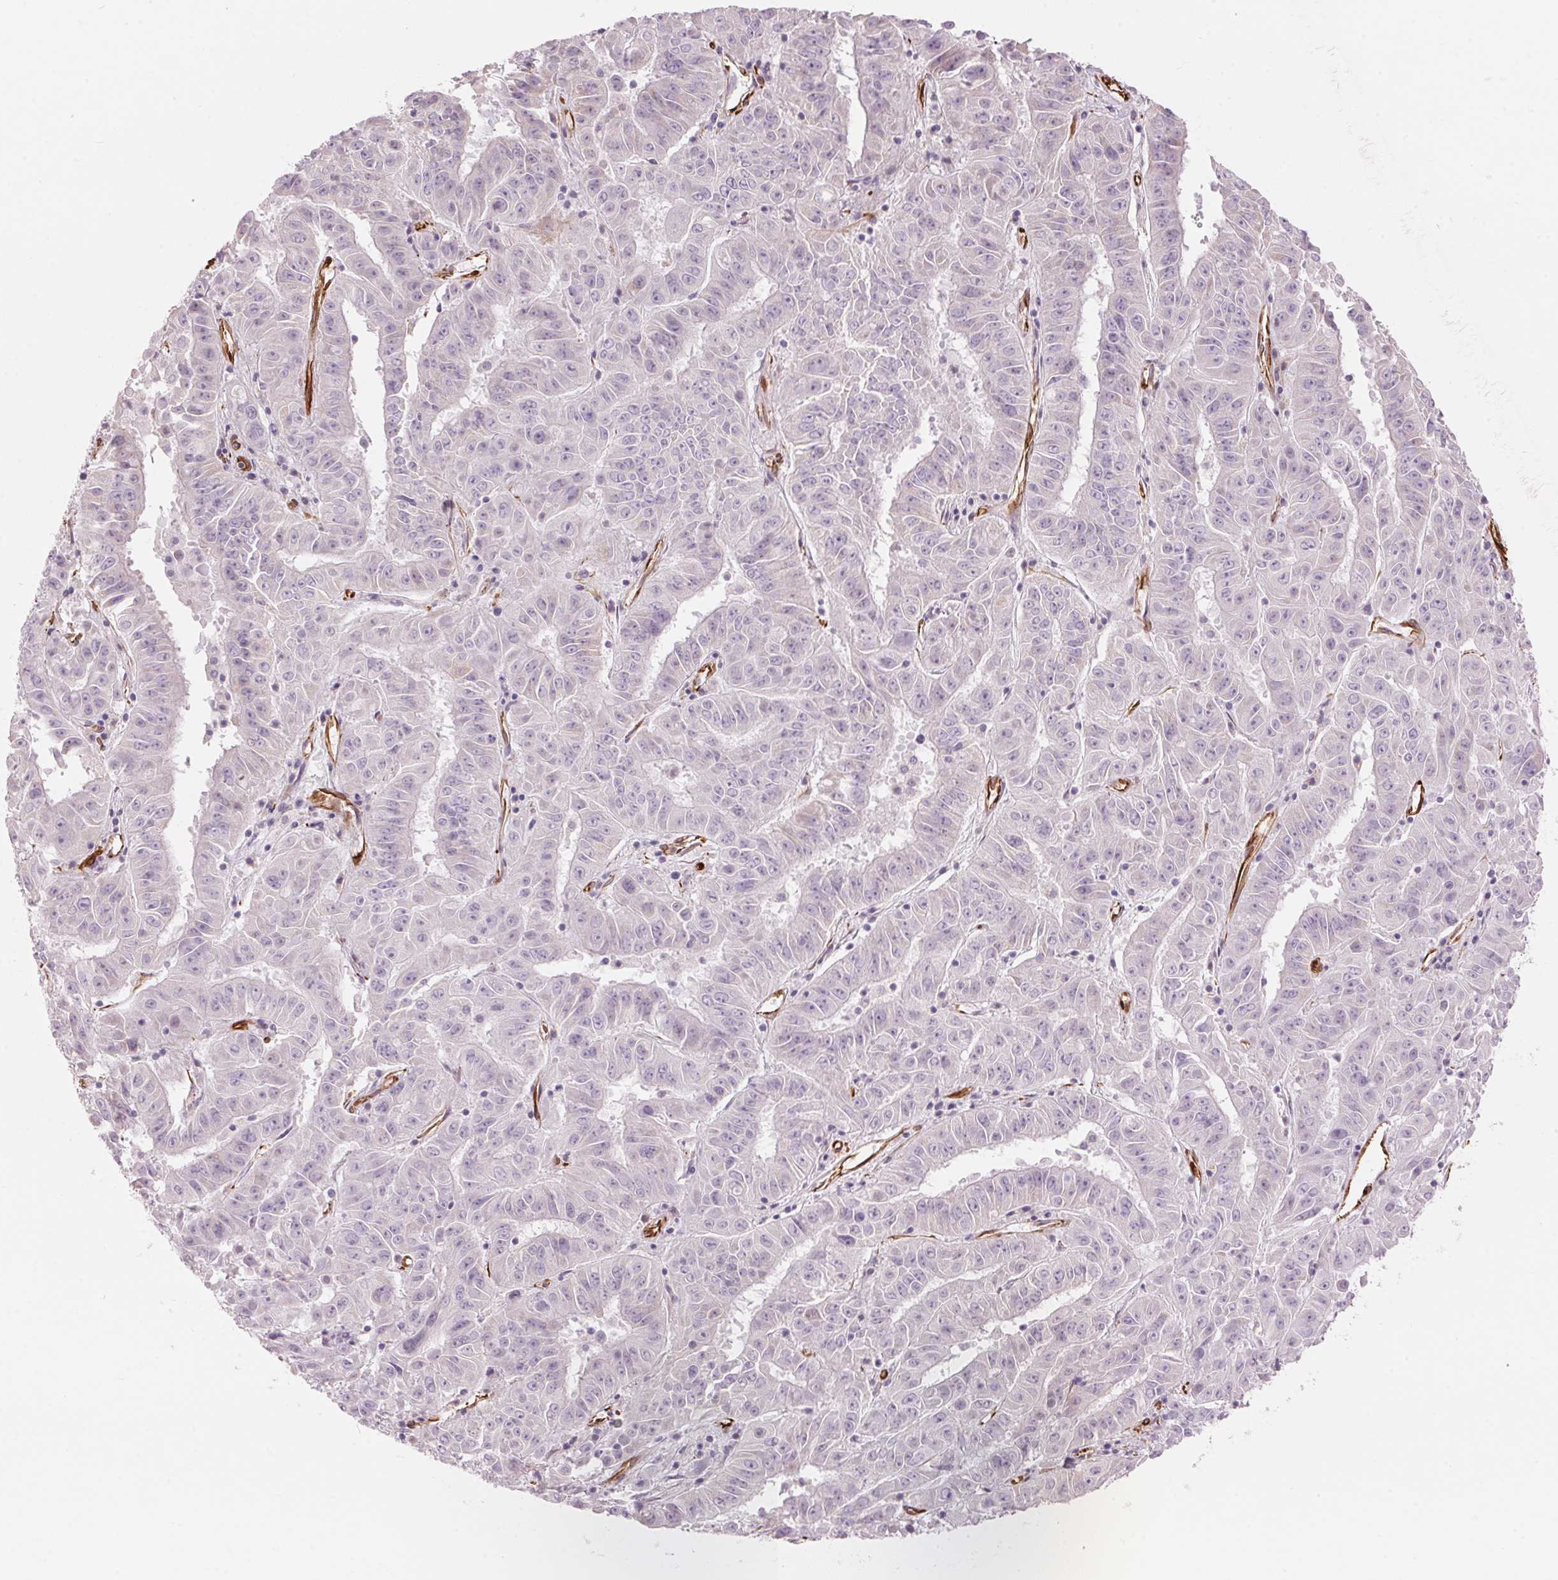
{"staining": {"intensity": "negative", "quantity": "none", "location": "none"}, "tissue": "pancreatic cancer", "cell_type": "Tumor cells", "image_type": "cancer", "snomed": [{"axis": "morphology", "description": "Adenocarcinoma, NOS"}, {"axis": "topography", "description": "Pancreas"}], "caption": "Tumor cells show no significant protein expression in pancreatic cancer.", "gene": "CLPS", "patient": {"sex": "male", "age": 63}}